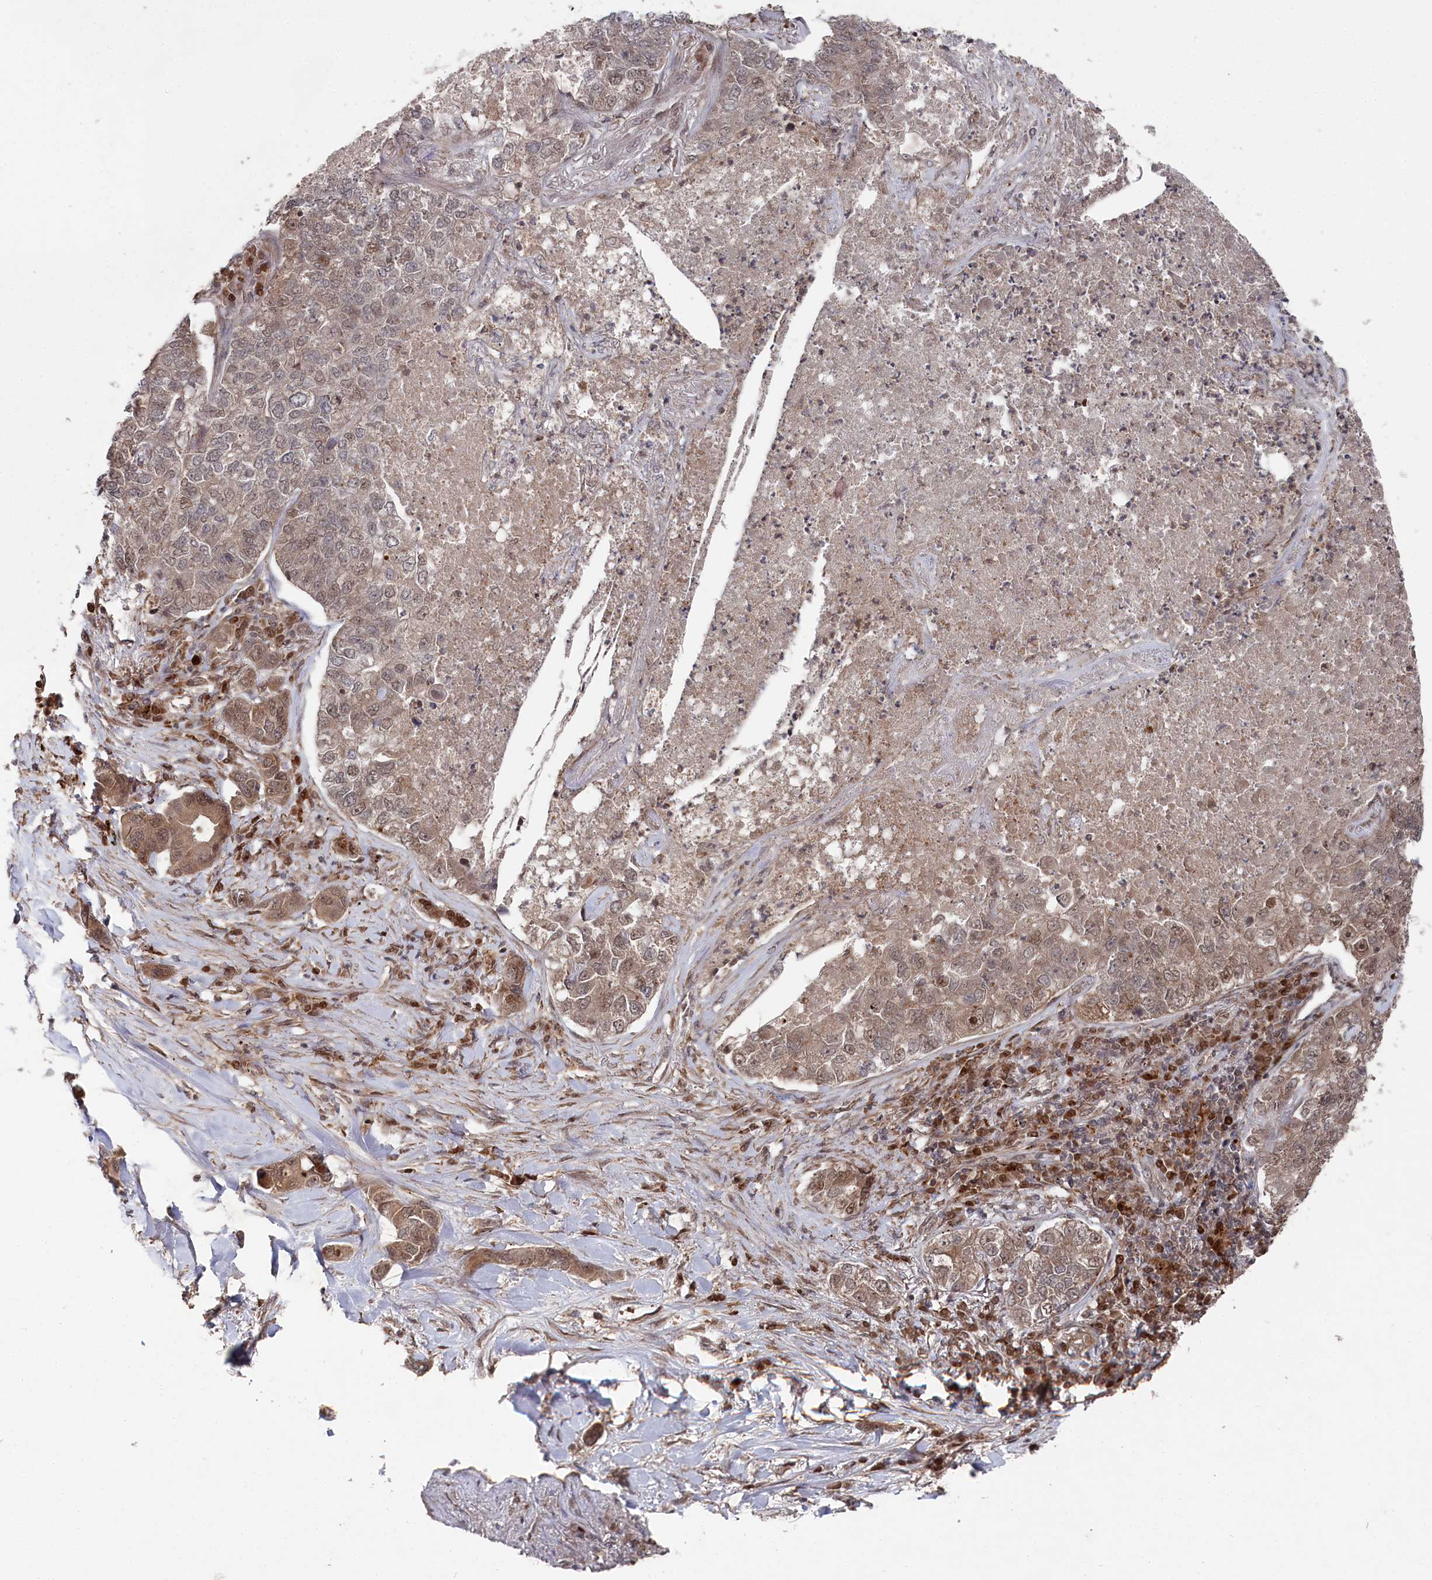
{"staining": {"intensity": "weak", "quantity": "25%-75%", "location": "nuclear"}, "tissue": "lung cancer", "cell_type": "Tumor cells", "image_type": "cancer", "snomed": [{"axis": "morphology", "description": "Adenocarcinoma, NOS"}, {"axis": "topography", "description": "Lung"}], "caption": "Immunohistochemistry (IHC) micrograph of neoplastic tissue: adenocarcinoma (lung) stained using immunohistochemistry shows low levels of weak protein expression localized specifically in the nuclear of tumor cells, appearing as a nuclear brown color.", "gene": "BORCS7", "patient": {"sex": "male", "age": 49}}